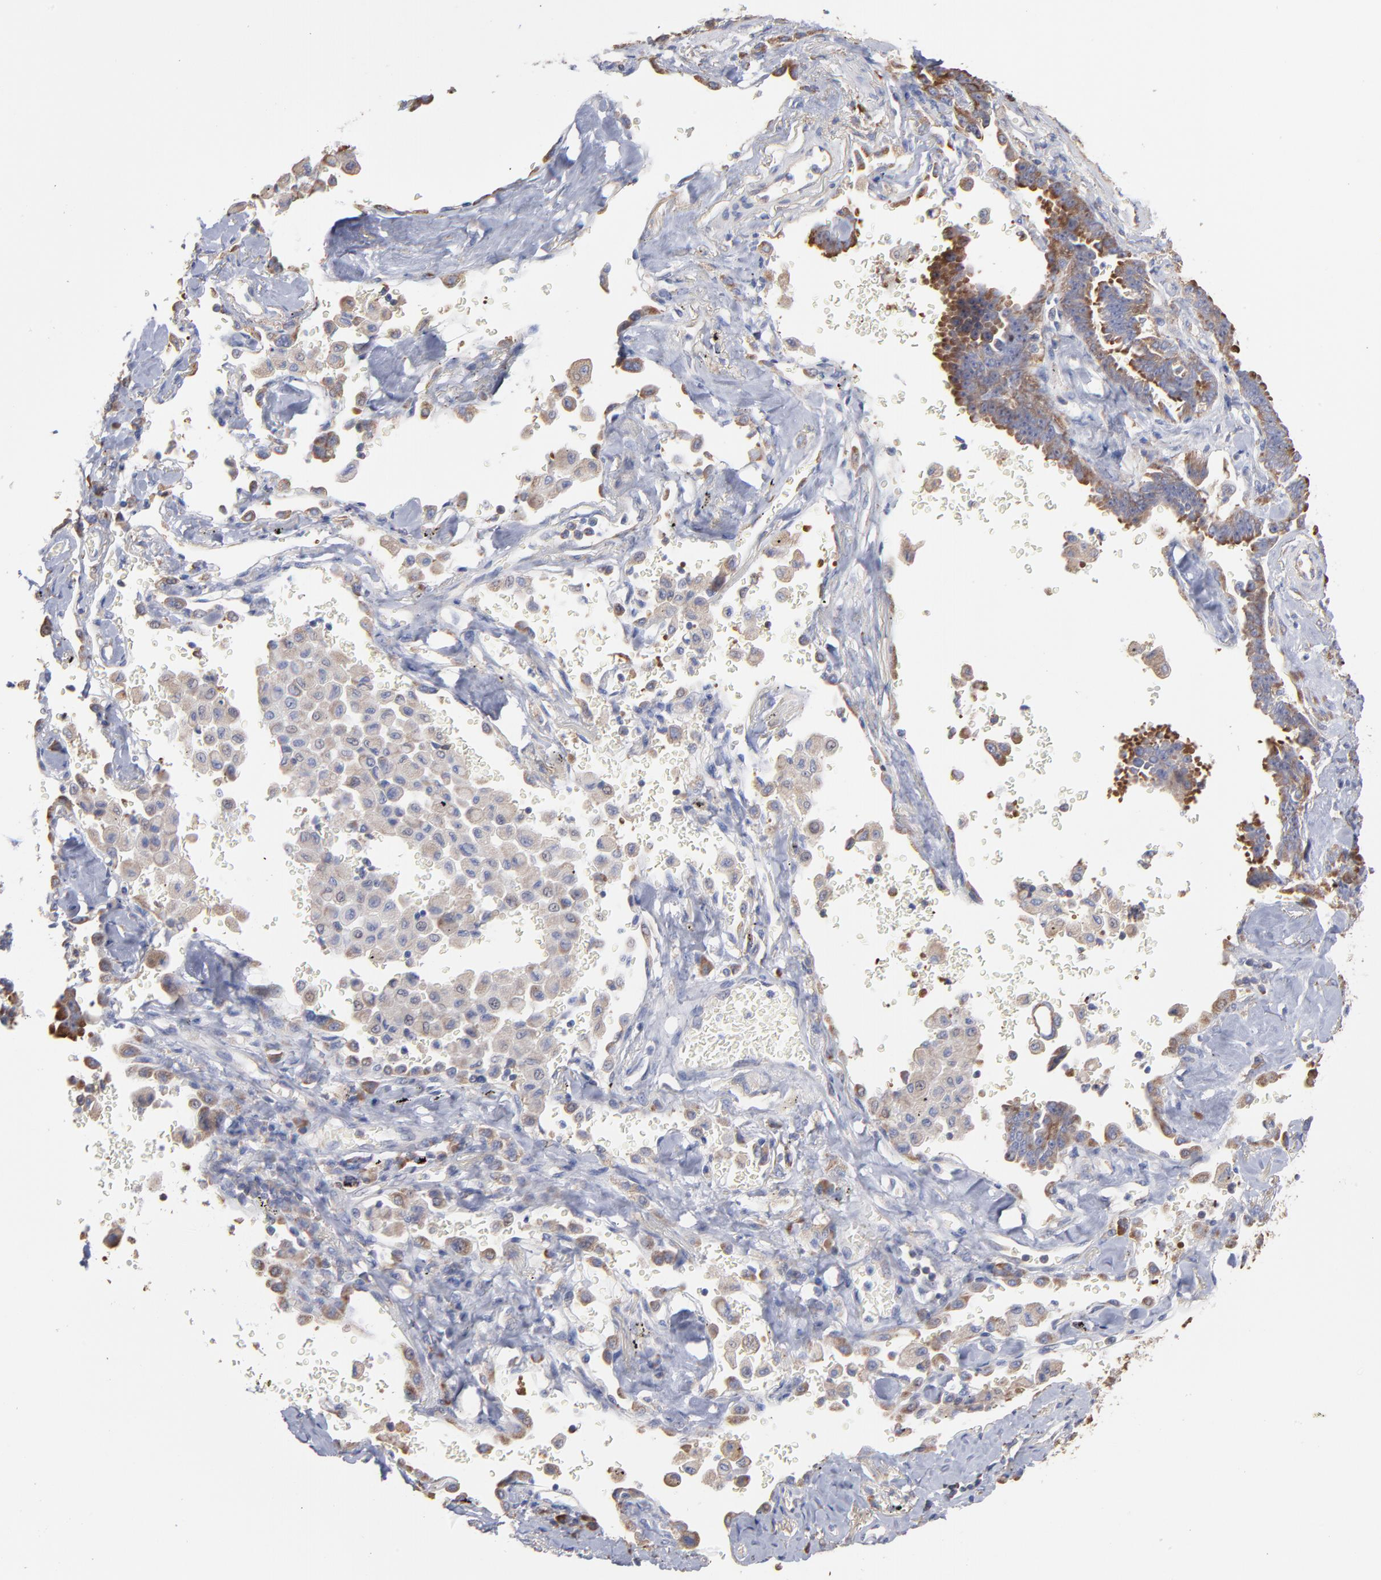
{"staining": {"intensity": "moderate", "quantity": ">75%", "location": "cytoplasmic/membranous"}, "tissue": "lung cancer", "cell_type": "Tumor cells", "image_type": "cancer", "snomed": [{"axis": "morphology", "description": "Adenocarcinoma, NOS"}, {"axis": "topography", "description": "Lung"}], "caption": "Tumor cells exhibit medium levels of moderate cytoplasmic/membranous expression in approximately >75% of cells in adenocarcinoma (lung). The staining was performed using DAB (3,3'-diaminobenzidine) to visualize the protein expression in brown, while the nuclei were stained in blue with hematoxylin (Magnification: 20x).", "gene": "RPL3", "patient": {"sex": "female", "age": 64}}